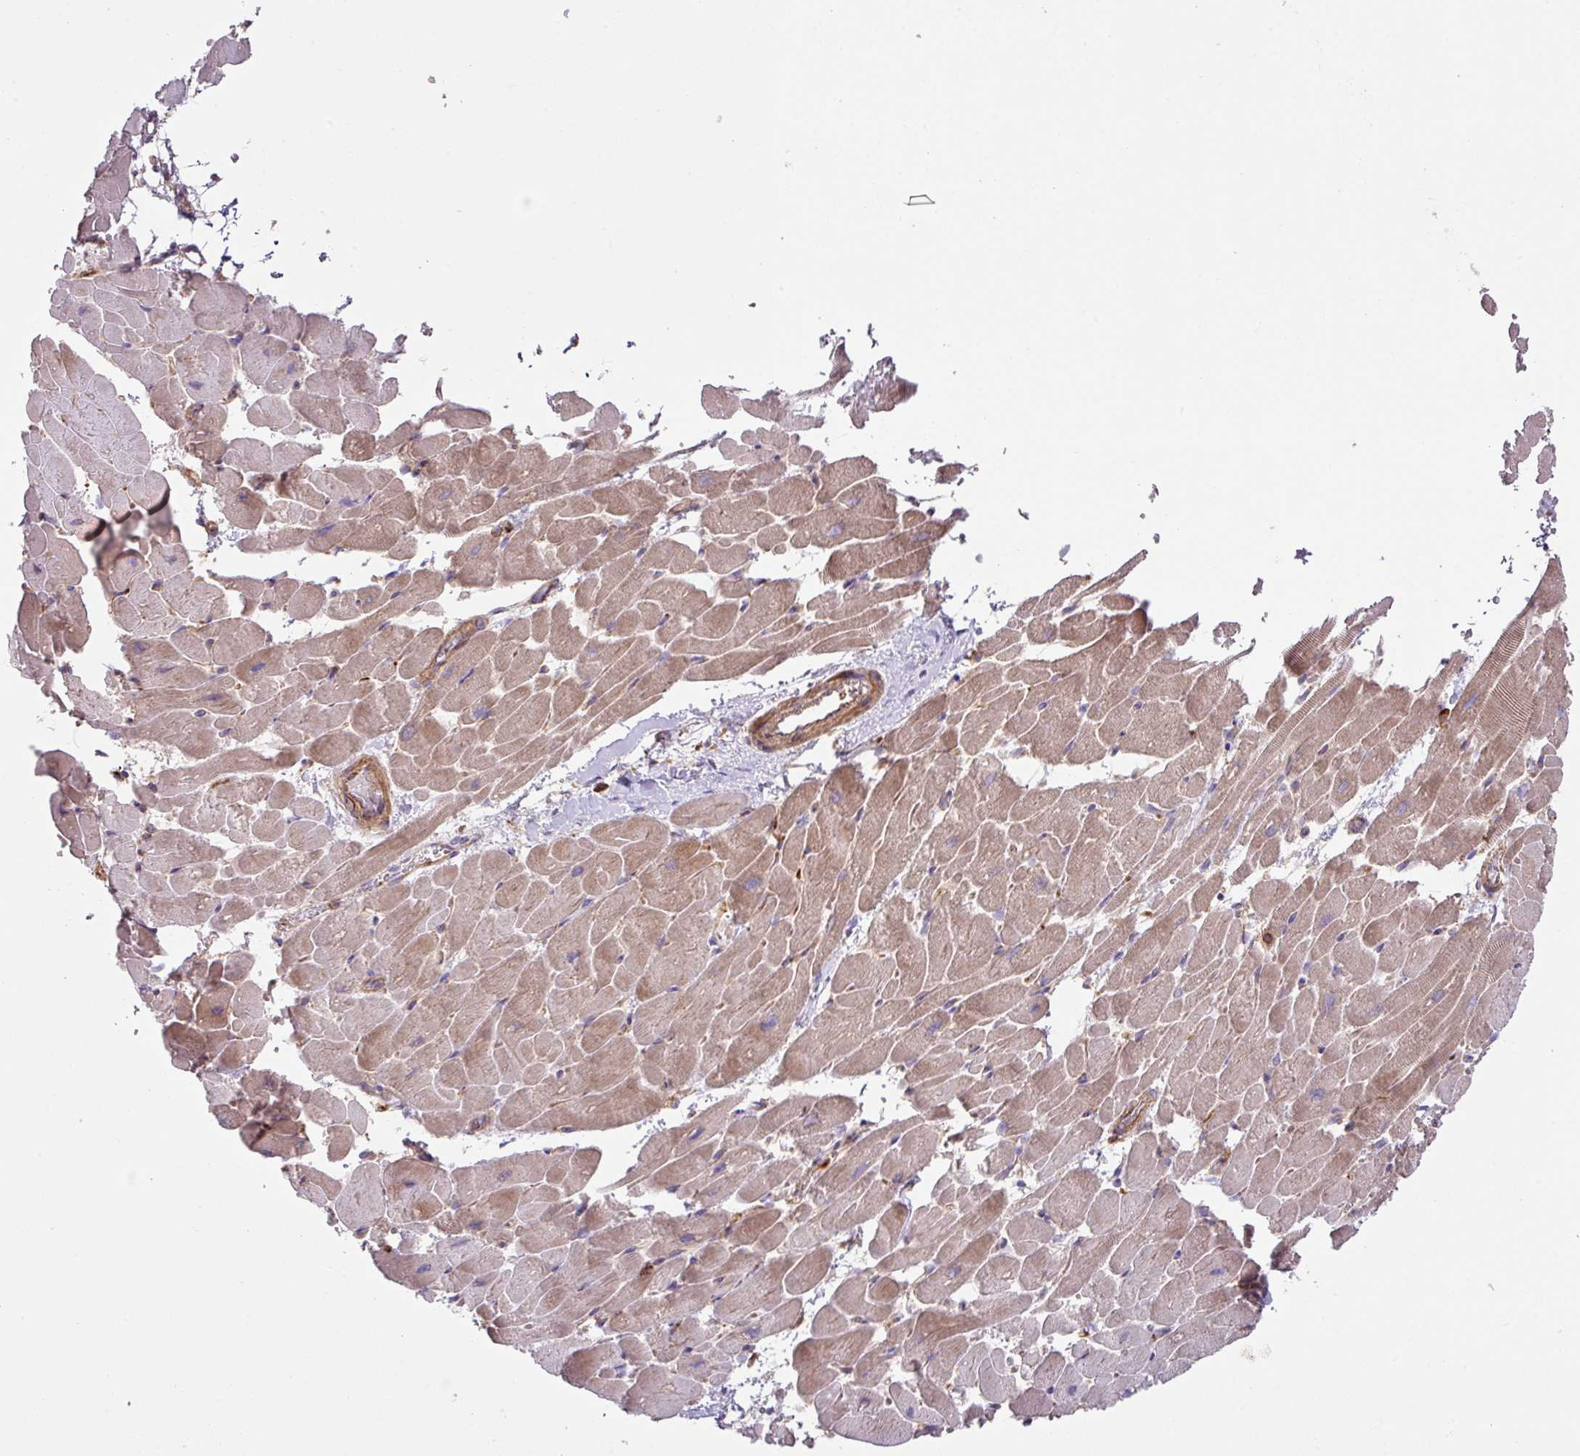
{"staining": {"intensity": "weak", "quantity": "25%-75%", "location": "cytoplasmic/membranous"}, "tissue": "heart muscle", "cell_type": "Cardiomyocytes", "image_type": "normal", "snomed": [{"axis": "morphology", "description": "Normal tissue, NOS"}, {"axis": "topography", "description": "Heart"}], "caption": "DAB (3,3'-diaminobenzidine) immunohistochemical staining of unremarkable human heart muscle reveals weak cytoplasmic/membranous protein staining in approximately 25%-75% of cardiomyocytes.", "gene": "RIC1", "patient": {"sex": "male", "age": 37}}